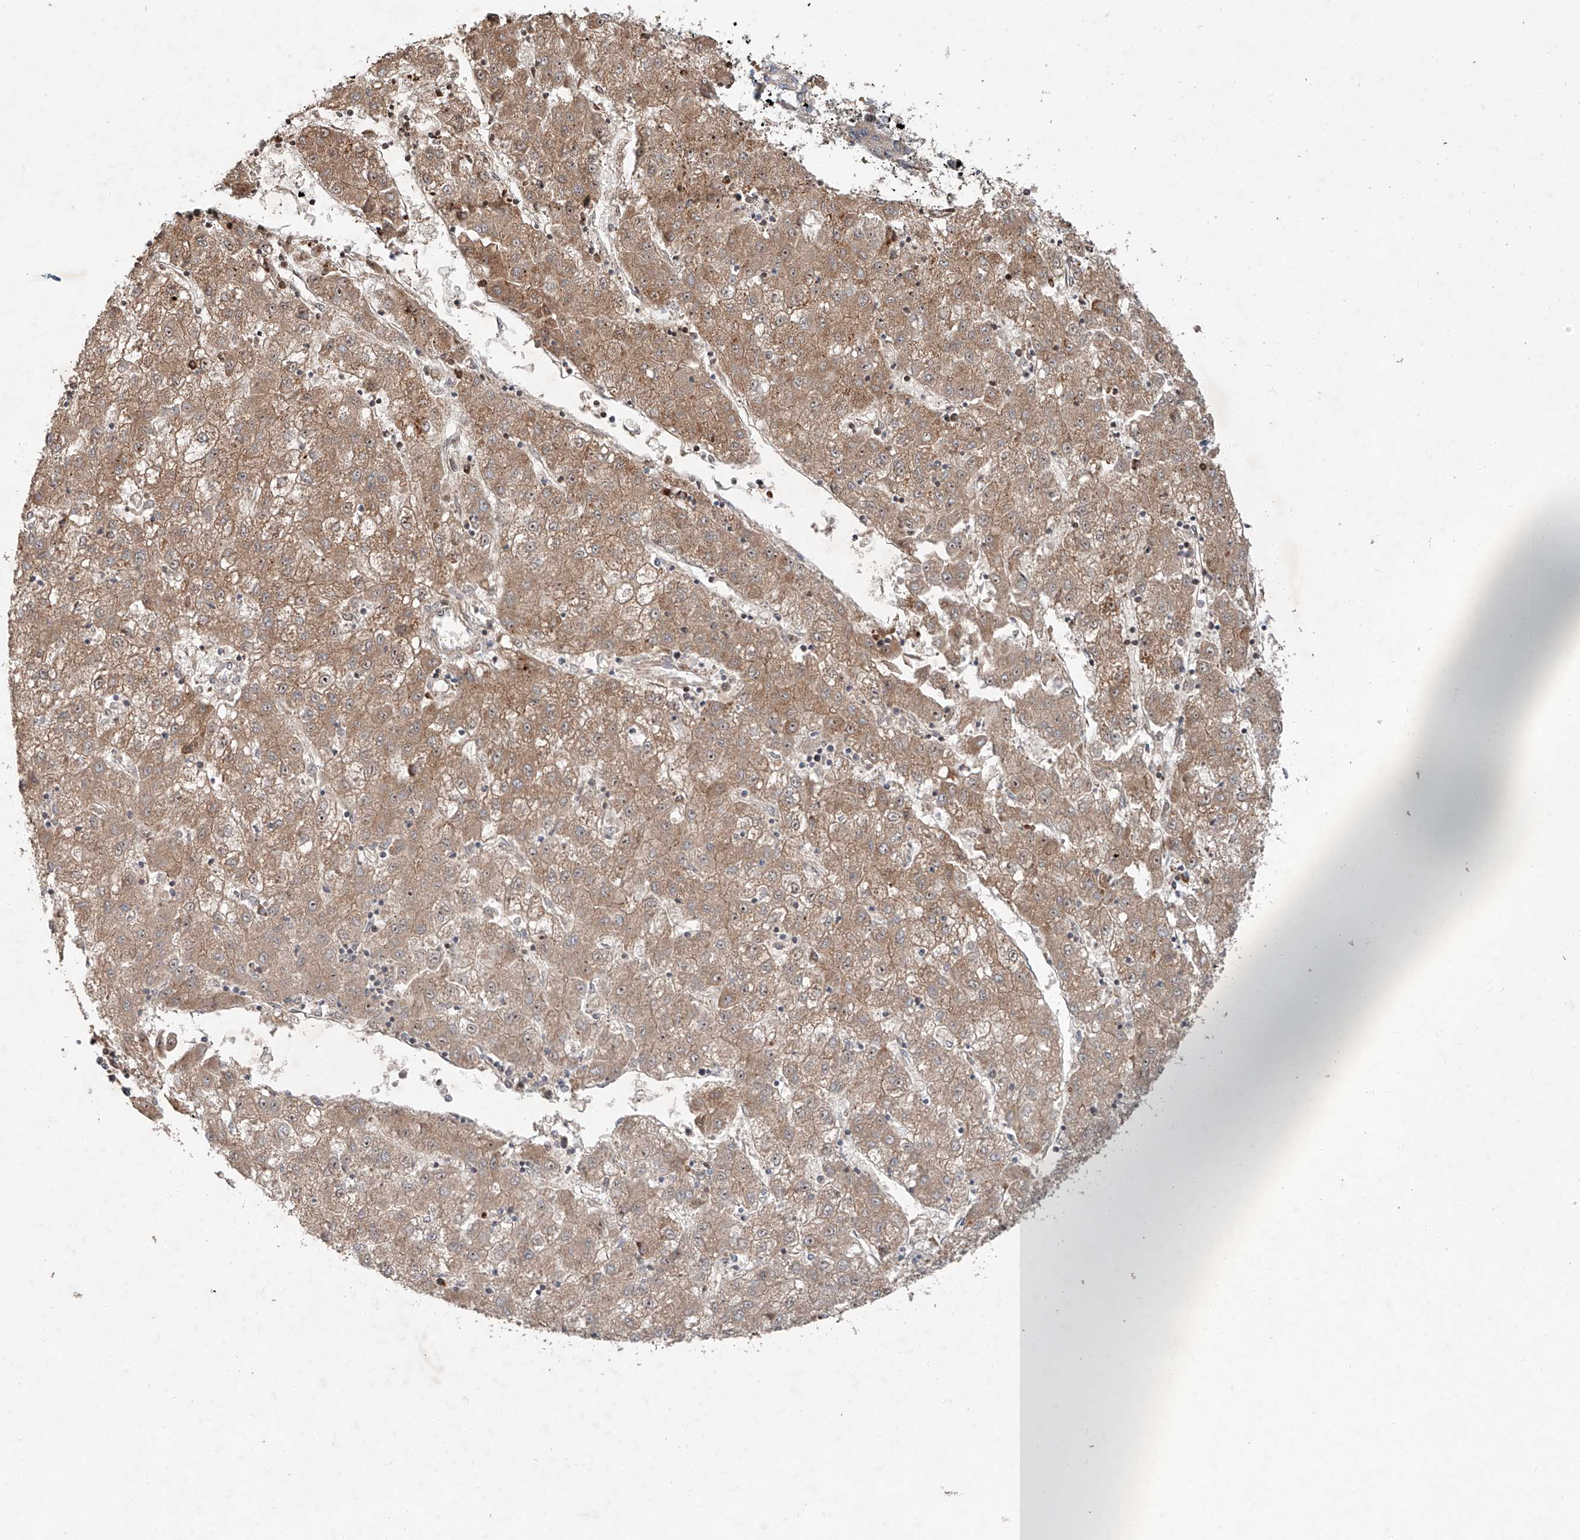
{"staining": {"intensity": "moderate", "quantity": ">75%", "location": "cytoplasmic/membranous"}, "tissue": "liver cancer", "cell_type": "Tumor cells", "image_type": "cancer", "snomed": [{"axis": "morphology", "description": "Carcinoma, Hepatocellular, NOS"}, {"axis": "topography", "description": "Liver"}], "caption": "High-magnification brightfield microscopy of liver hepatocellular carcinoma stained with DAB (brown) and counterstained with hematoxylin (blue). tumor cells exhibit moderate cytoplasmic/membranous expression is seen in about>75% of cells.", "gene": "USF3", "patient": {"sex": "male", "age": 72}}